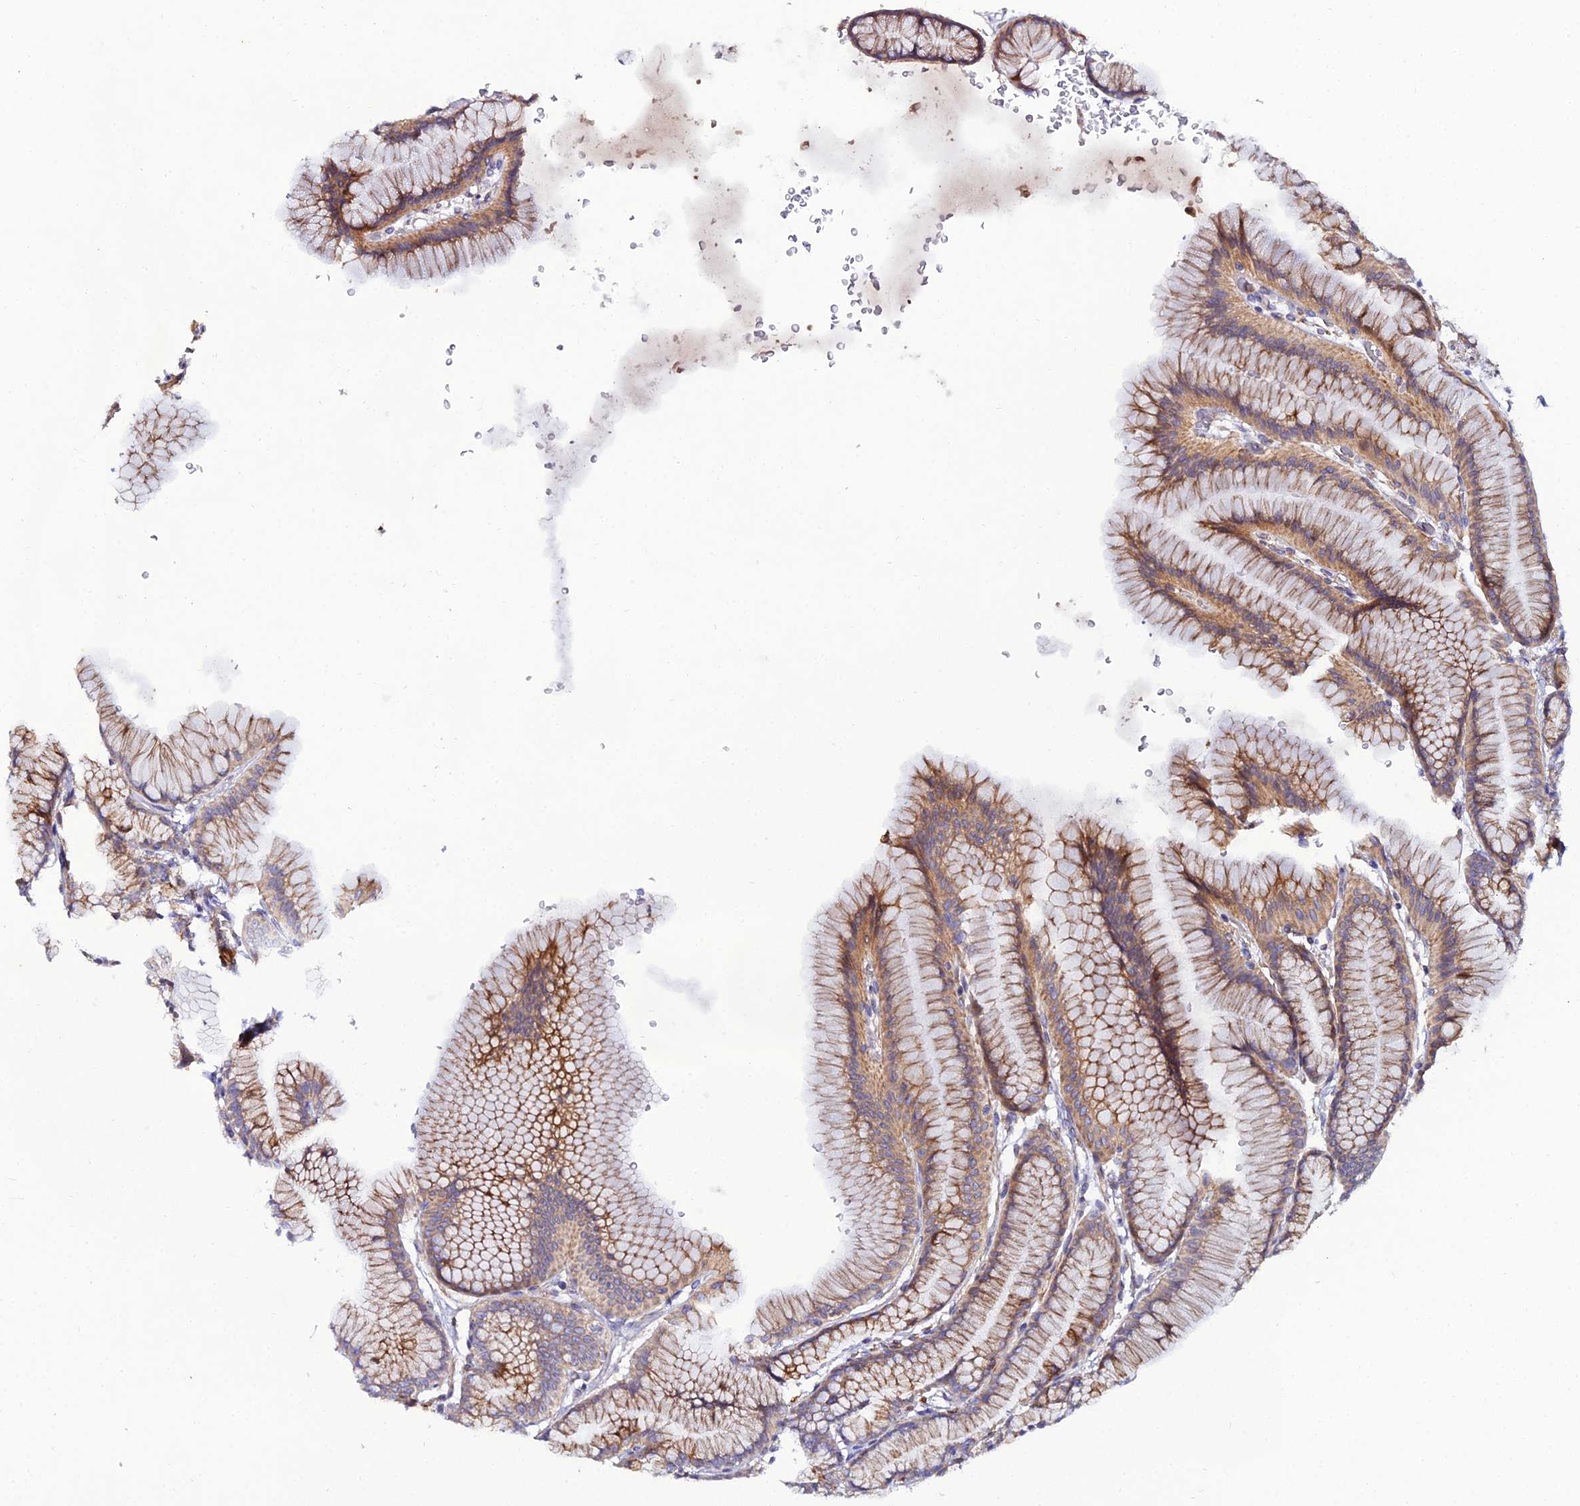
{"staining": {"intensity": "moderate", "quantity": "25%-75%", "location": "cytoplasmic/membranous"}, "tissue": "stomach", "cell_type": "Glandular cells", "image_type": "normal", "snomed": [{"axis": "morphology", "description": "Normal tissue, NOS"}, {"axis": "morphology", "description": "Adenocarcinoma, NOS"}, {"axis": "morphology", "description": "Adenocarcinoma, High grade"}, {"axis": "topography", "description": "Stomach, upper"}, {"axis": "topography", "description": "Stomach"}], "caption": "DAB immunohistochemical staining of normal stomach shows moderate cytoplasmic/membranous protein expression in about 25%-75% of glandular cells.", "gene": "ARL6IP1", "patient": {"sex": "female", "age": 65}}